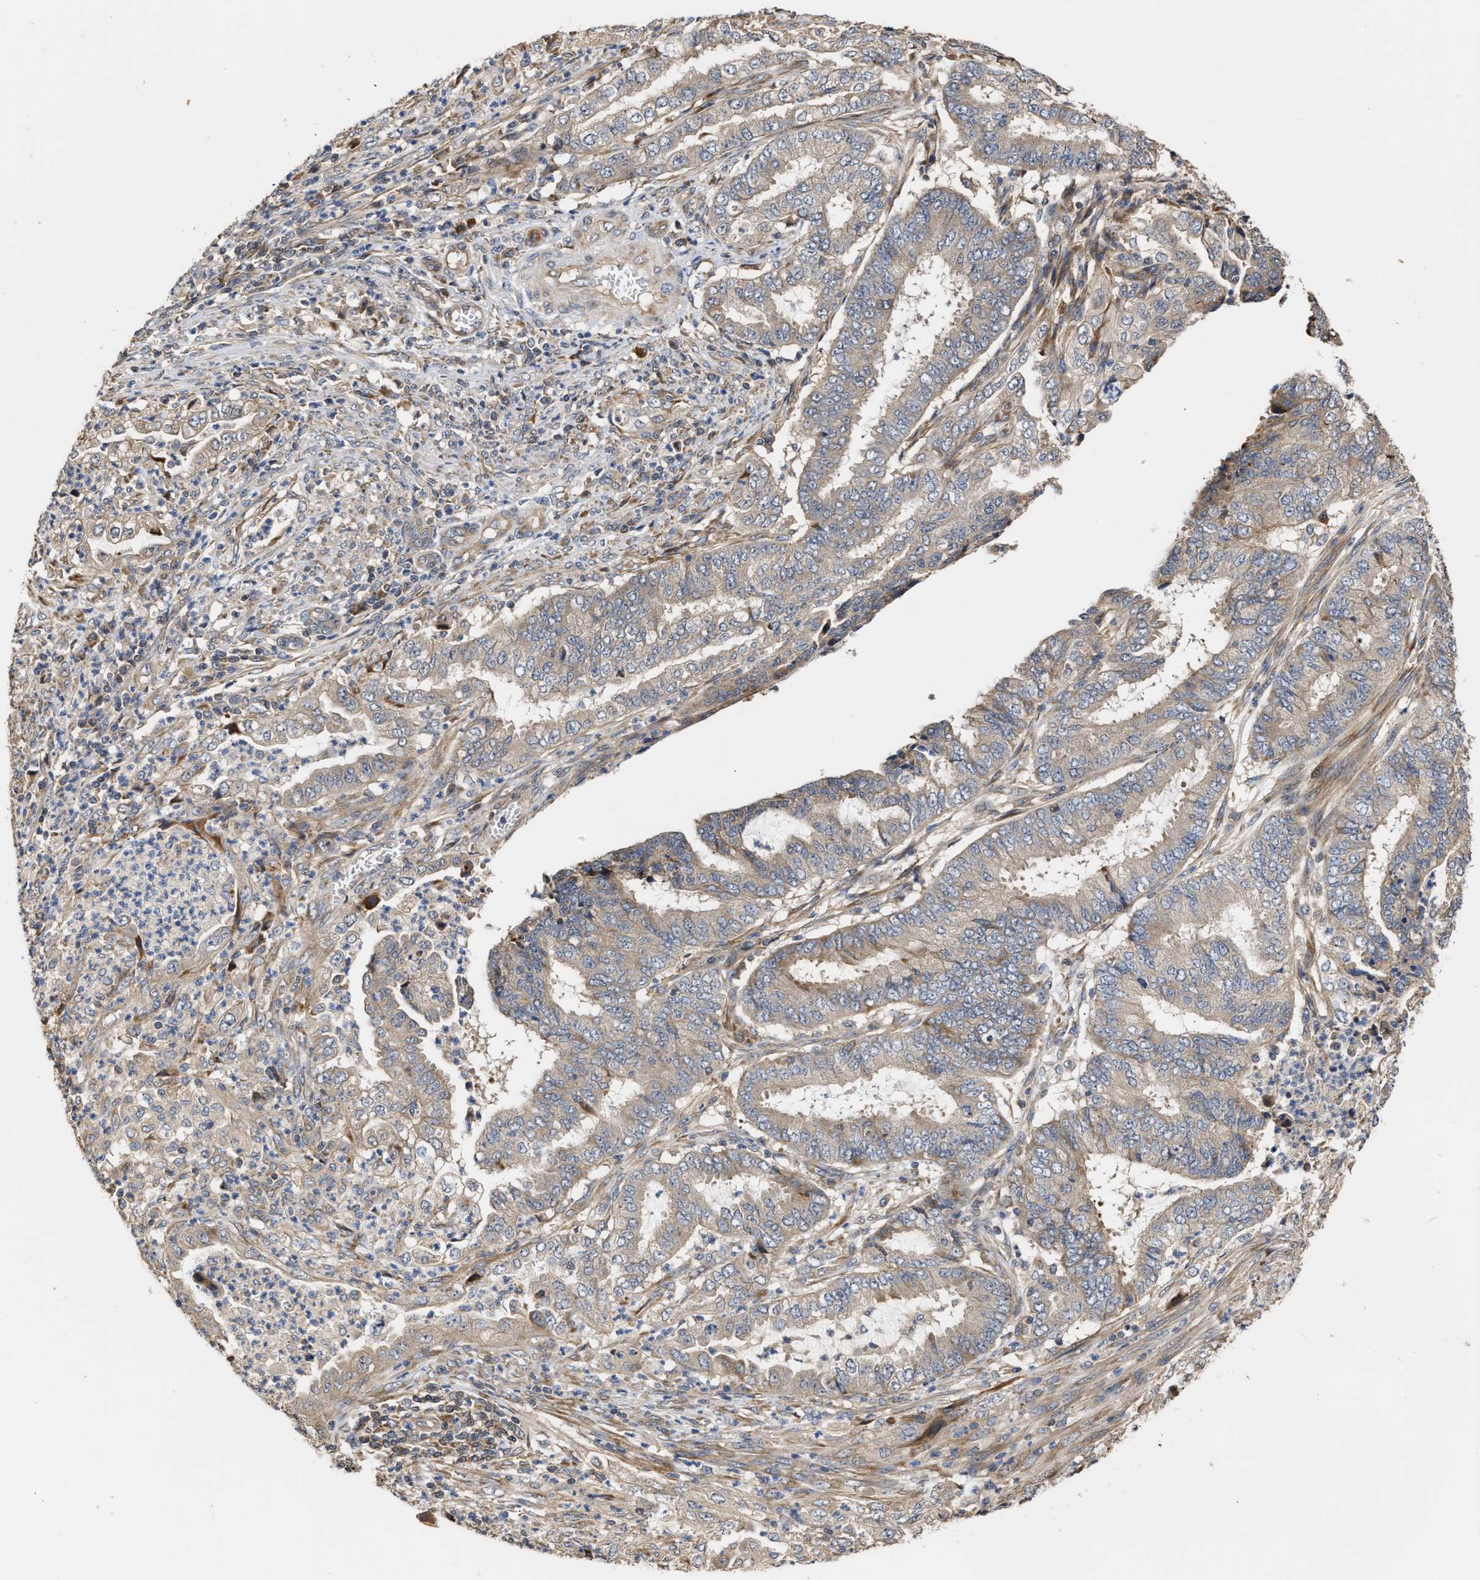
{"staining": {"intensity": "moderate", "quantity": "<25%", "location": "cytoplasmic/membranous"}, "tissue": "endometrial cancer", "cell_type": "Tumor cells", "image_type": "cancer", "snomed": [{"axis": "morphology", "description": "Adenocarcinoma, NOS"}, {"axis": "topography", "description": "Endometrium"}], "caption": "Brown immunohistochemical staining in endometrial cancer (adenocarcinoma) reveals moderate cytoplasmic/membranous positivity in approximately <25% of tumor cells. The staining is performed using DAB brown chromogen to label protein expression. The nuclei are counter-stained blue using hematoxylin.", "gene": "CLIP2", "patient": {"sex": "female", "age": 51}}